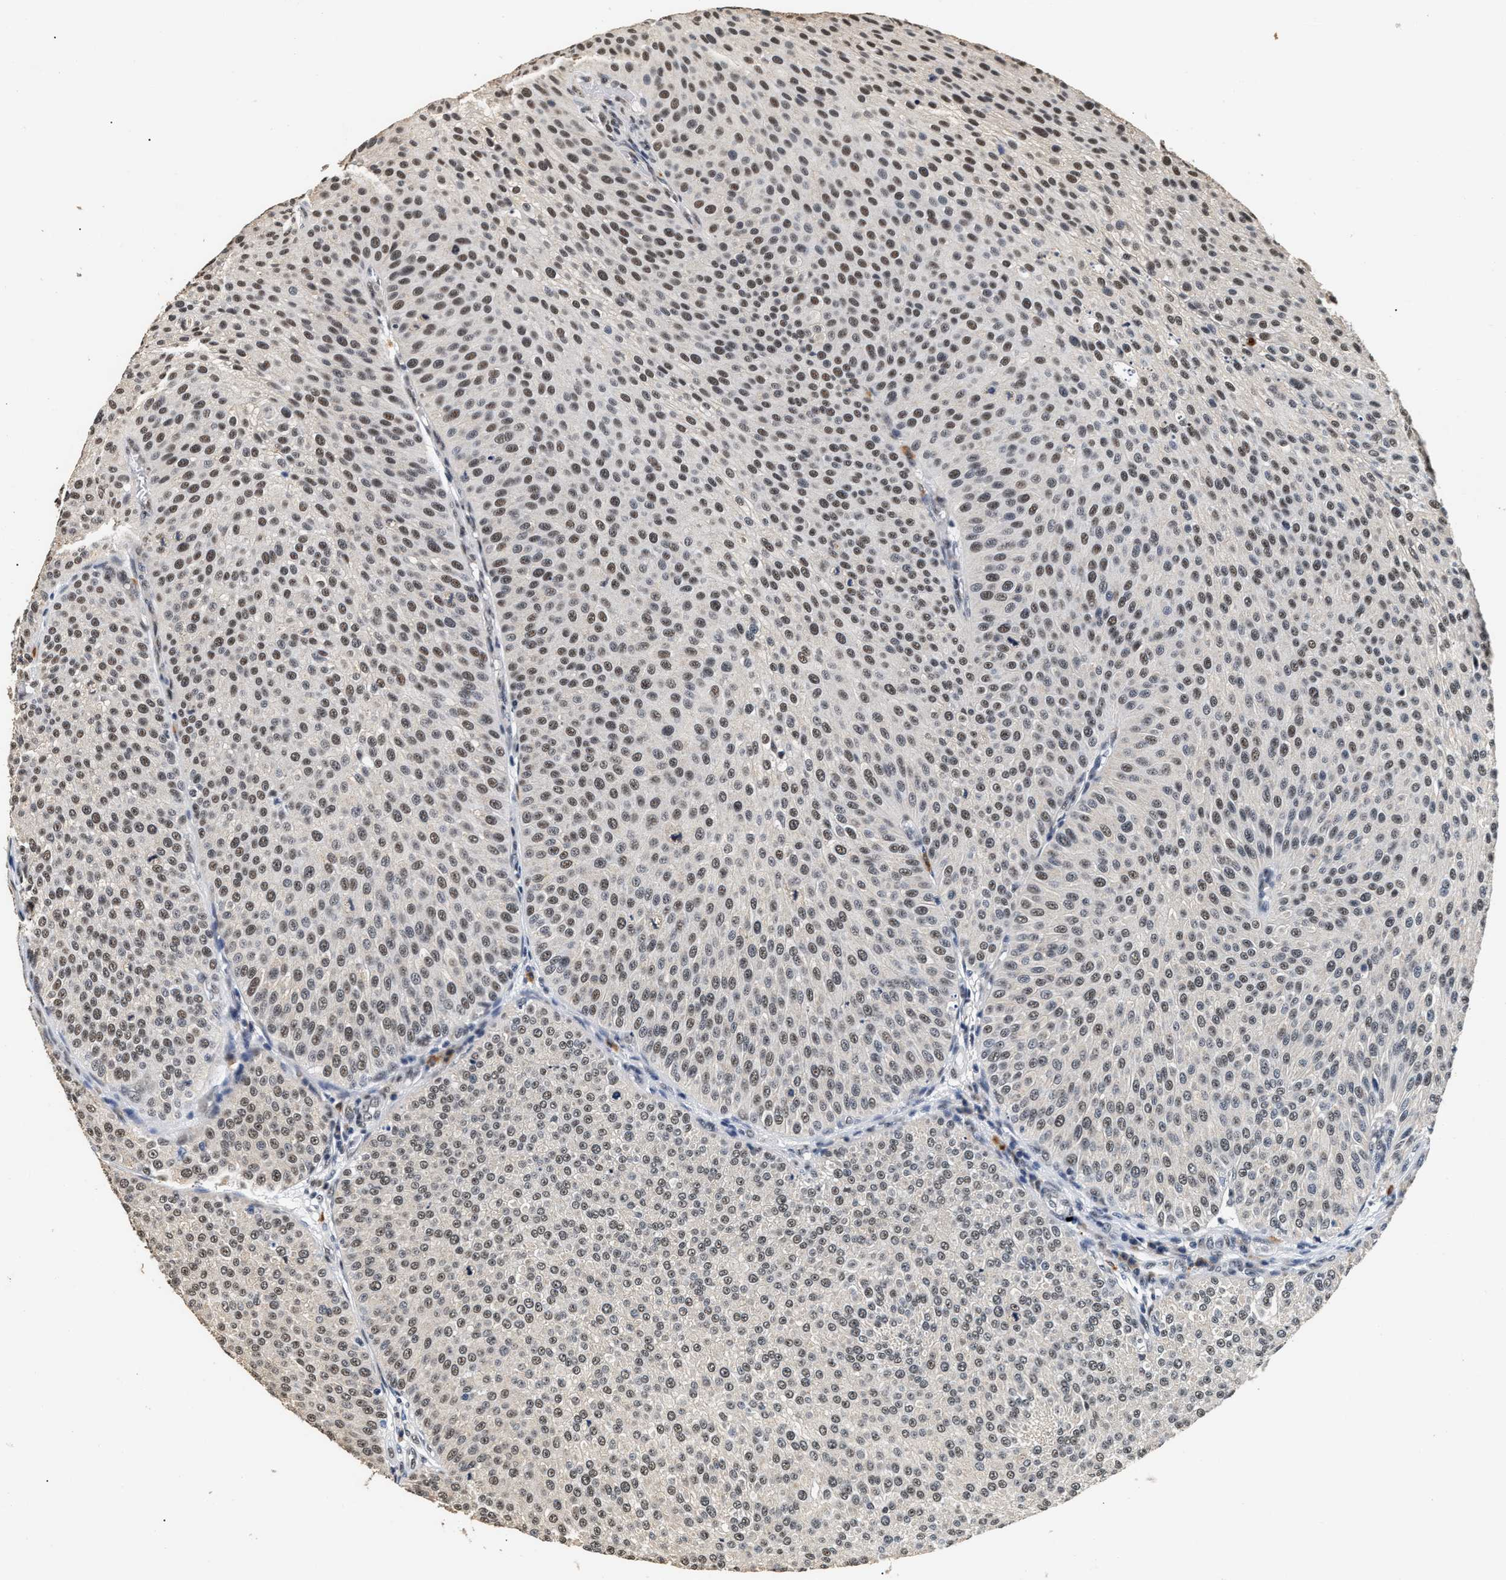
{"staining": {"intensity": "moderate", "quantity": ">75%", "location": "nuclear"}, "tissue": "urothelial cancer", "cell_type": "Tumor cells", "image_type": "cancer", "snomed": [{"axis": "morphology", "description": "Urothelial carcinoma, Low grade"}, {"axis": "topography", "description": "Smooth muscle"}, {"axis": "topography", "description": "Urinary bladder"}], "caption": "Urothelial carcinoma (low-grade) stained with IHC shows moderate nuclear staining in approximately >75% of tumor cells. (brown staining indicates protein expression, while blue staining denotes nuclei).", "gene": "THOC1", "patient": {"sex": "male", "age": 60}}